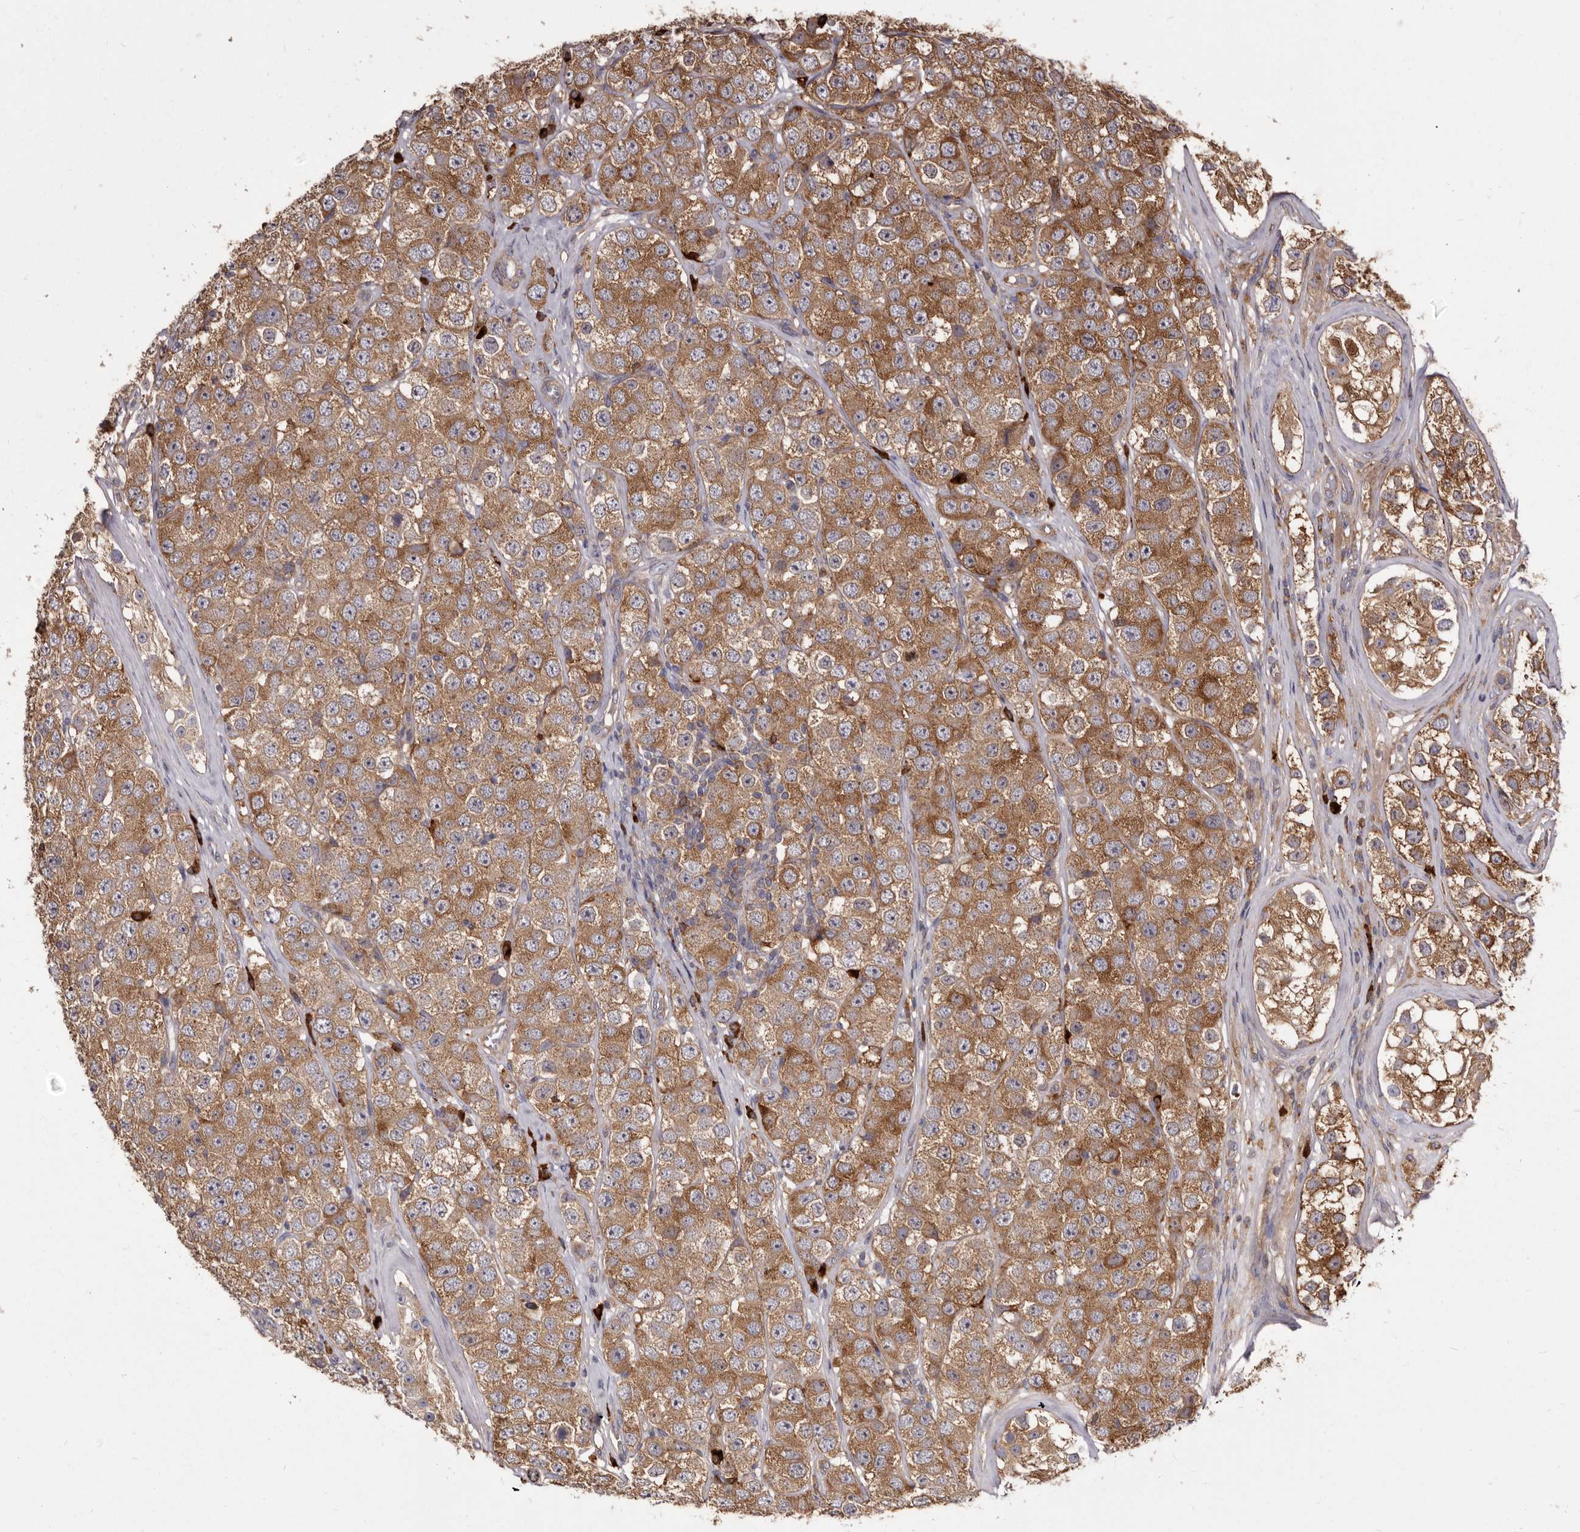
{"staining": {"intensity": "moderate", "quantity": ">75%", "location": "cytoplasmic/membranous"}, "tissue": "testis cancer", "cell_type": "Tumor cells", "image_type": "cancer", "snomed": [{"axis": "morphology", "description": "Seminoma, NOS"}, {"axis": "topography", "description": "Testis"}], "caption": "The immunohistochemical stain highlights moderate cytoplasmic/membranous staining in tumor cells of testis seminoma tissue.", "gene": "TPD52", "patient": {"sex": "male", "age": 28}}